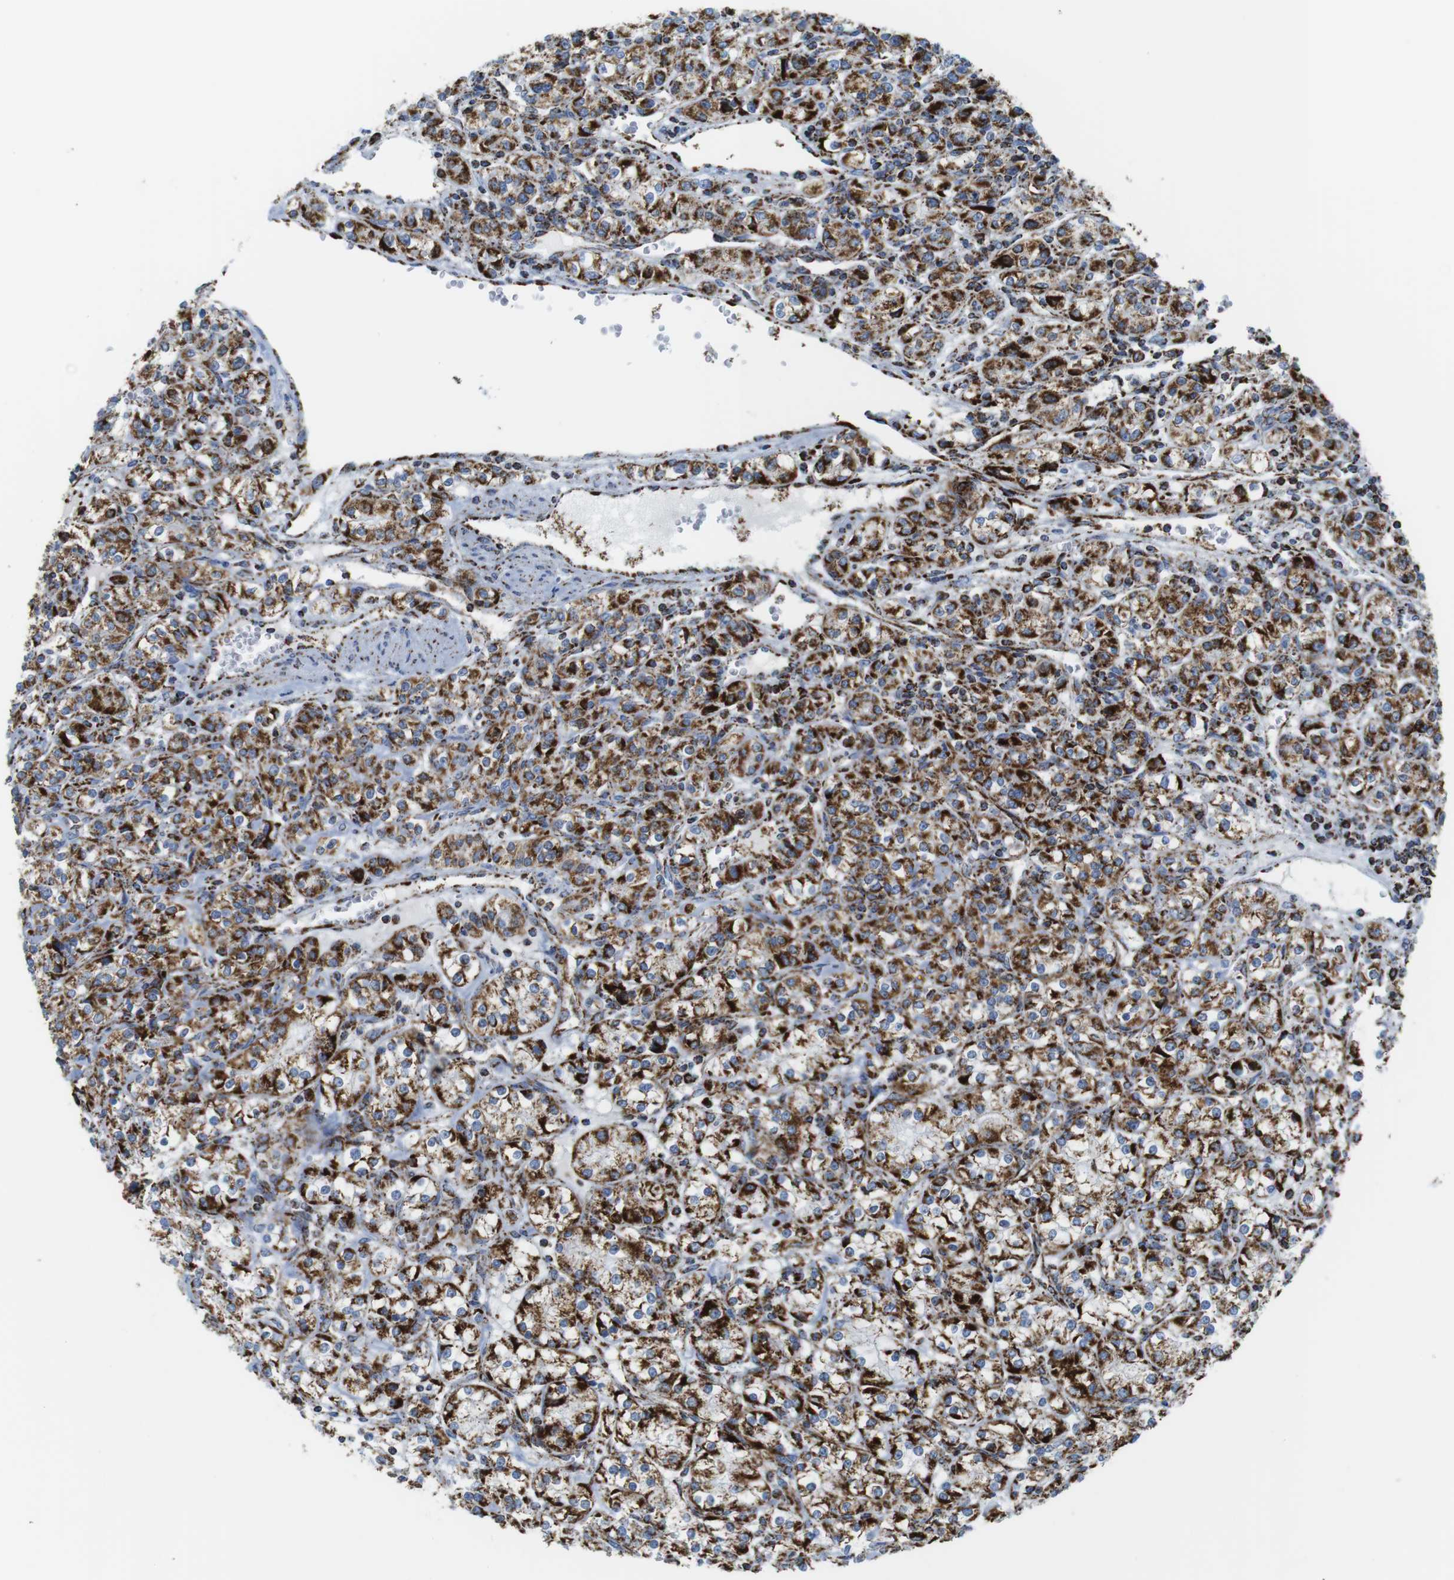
{"staining": {"intensity": "strong", "quantity": ">75%", "location": "cytoplasmic/membranous"}, "tissue": "renal cancer", "cell_type": "Tumor cells", "image_type": "cancer", "snomed": [{"axis": "morphology", "description": "Adenocarcinoma, NOS"}, {"axis": "topography", "description": "Kidney"}], "caption": "Renal cancer (adenocarcinoma) stained with a brown dye exhibits strong cytoplasmic/membranous positive staining in about >75% of tumor cells.", "gene": "ATP5PO", "patient": {"sex": "male", "age": 77}}